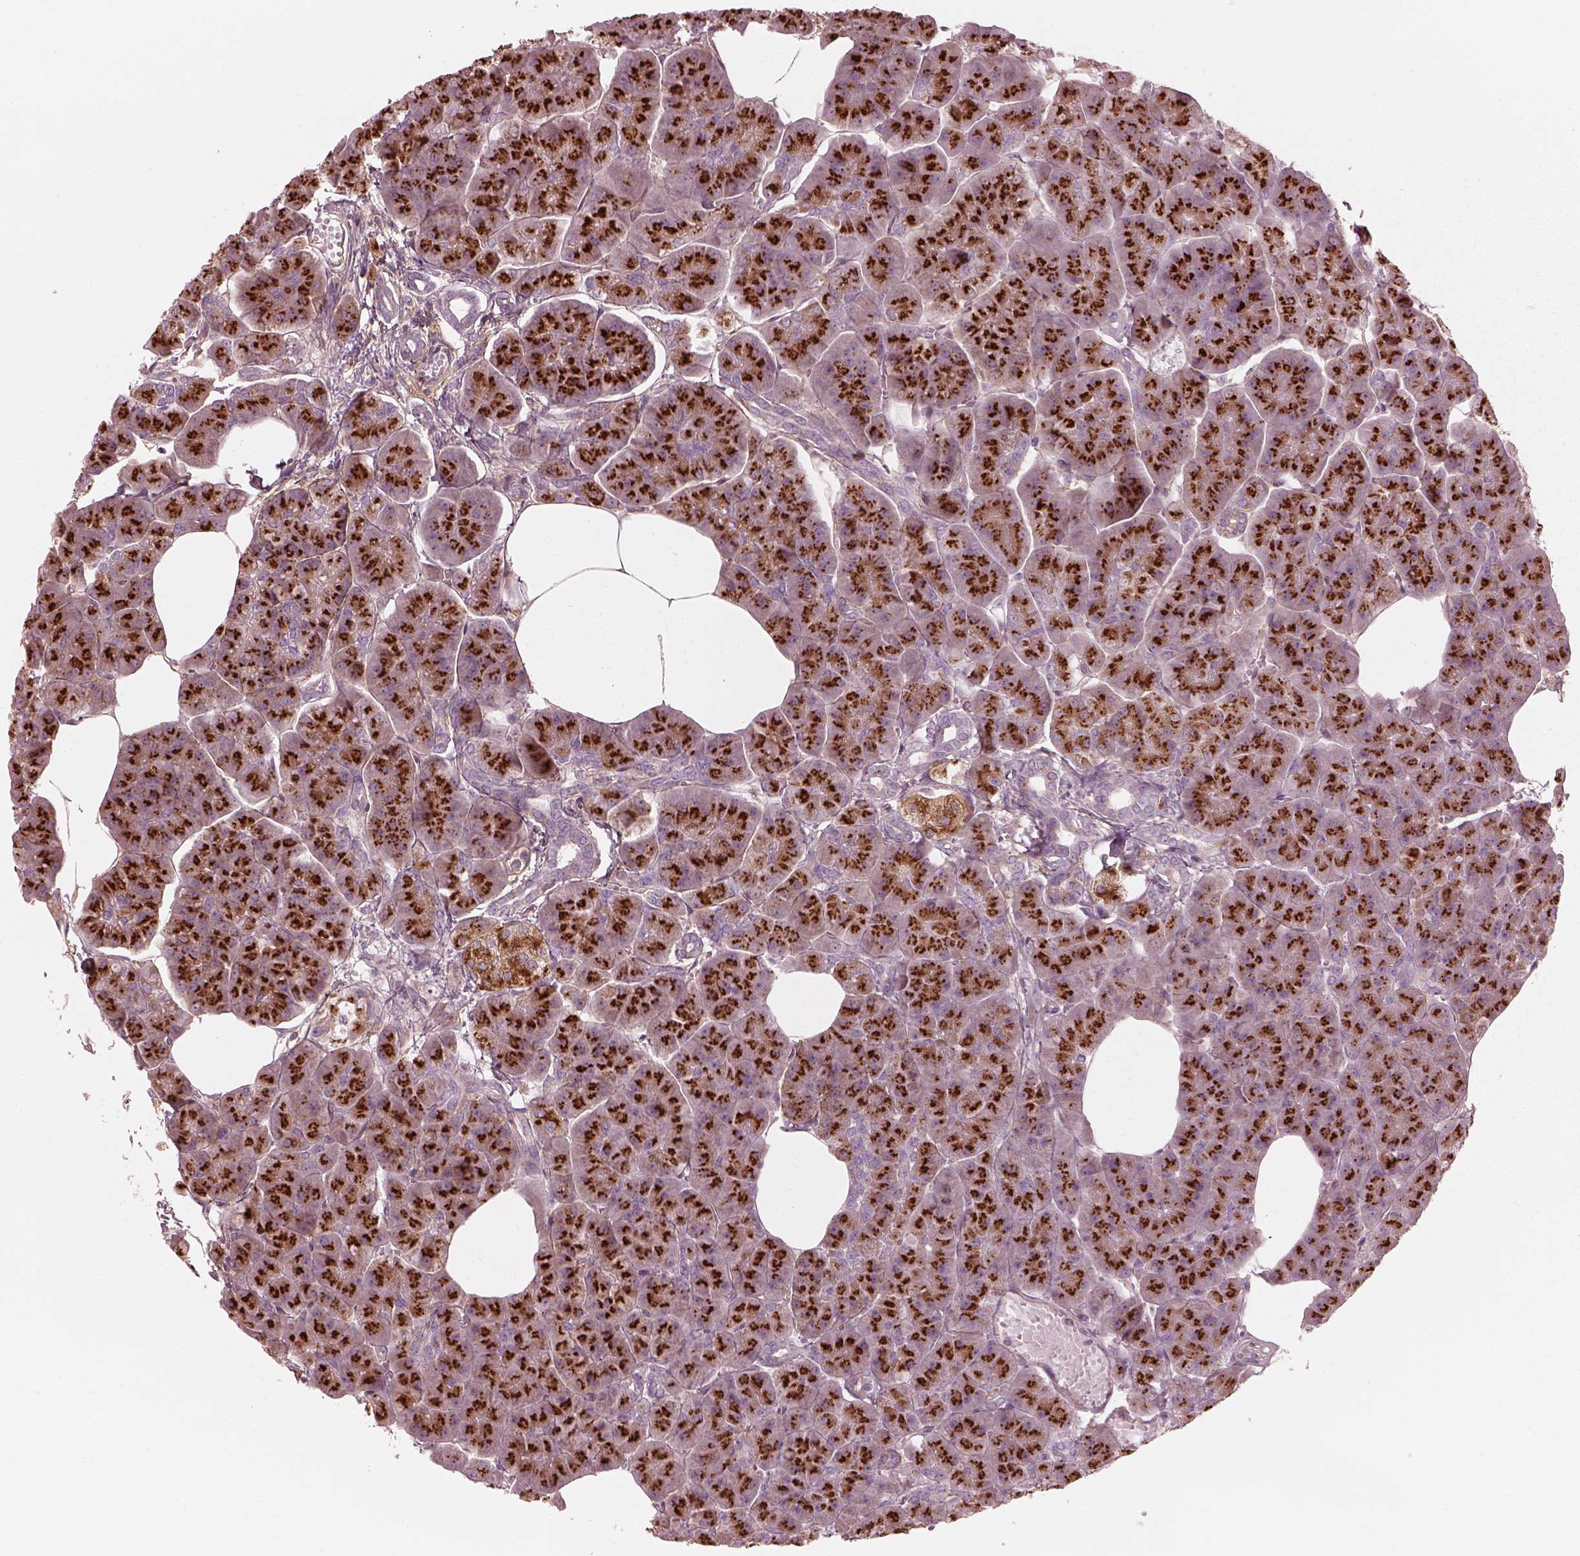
{"staining": {"intensity": "strong", "quantity": ">75%", "location": "cytoplasmic/membranous"}, "tissue": "pancreas", "cell_type": "Exocrine glandular cells", "image_type": "normal", "snomed": [{"axis": "morphology", "description": "Normal tissue, NOS"}, {"axis": "topography", "description": "Adipose tissue"}, {"axis": "topography", "description": "Pancreas"}, {"axis": "topography", "description": "Peripheral nerve tissue"}], "caption": "Immunohistochemistry (IHC) image of benign pancreas: pancreas stained using IHC displays high levels of strong protein expression localized specifically in the cytoplasmic/membranous of exocrine glandular cells, appearing as a cytoplasmic/membranous brown color.", "gene": "ELAPOR1", "patient": {"sex": "female", "age": 58}}